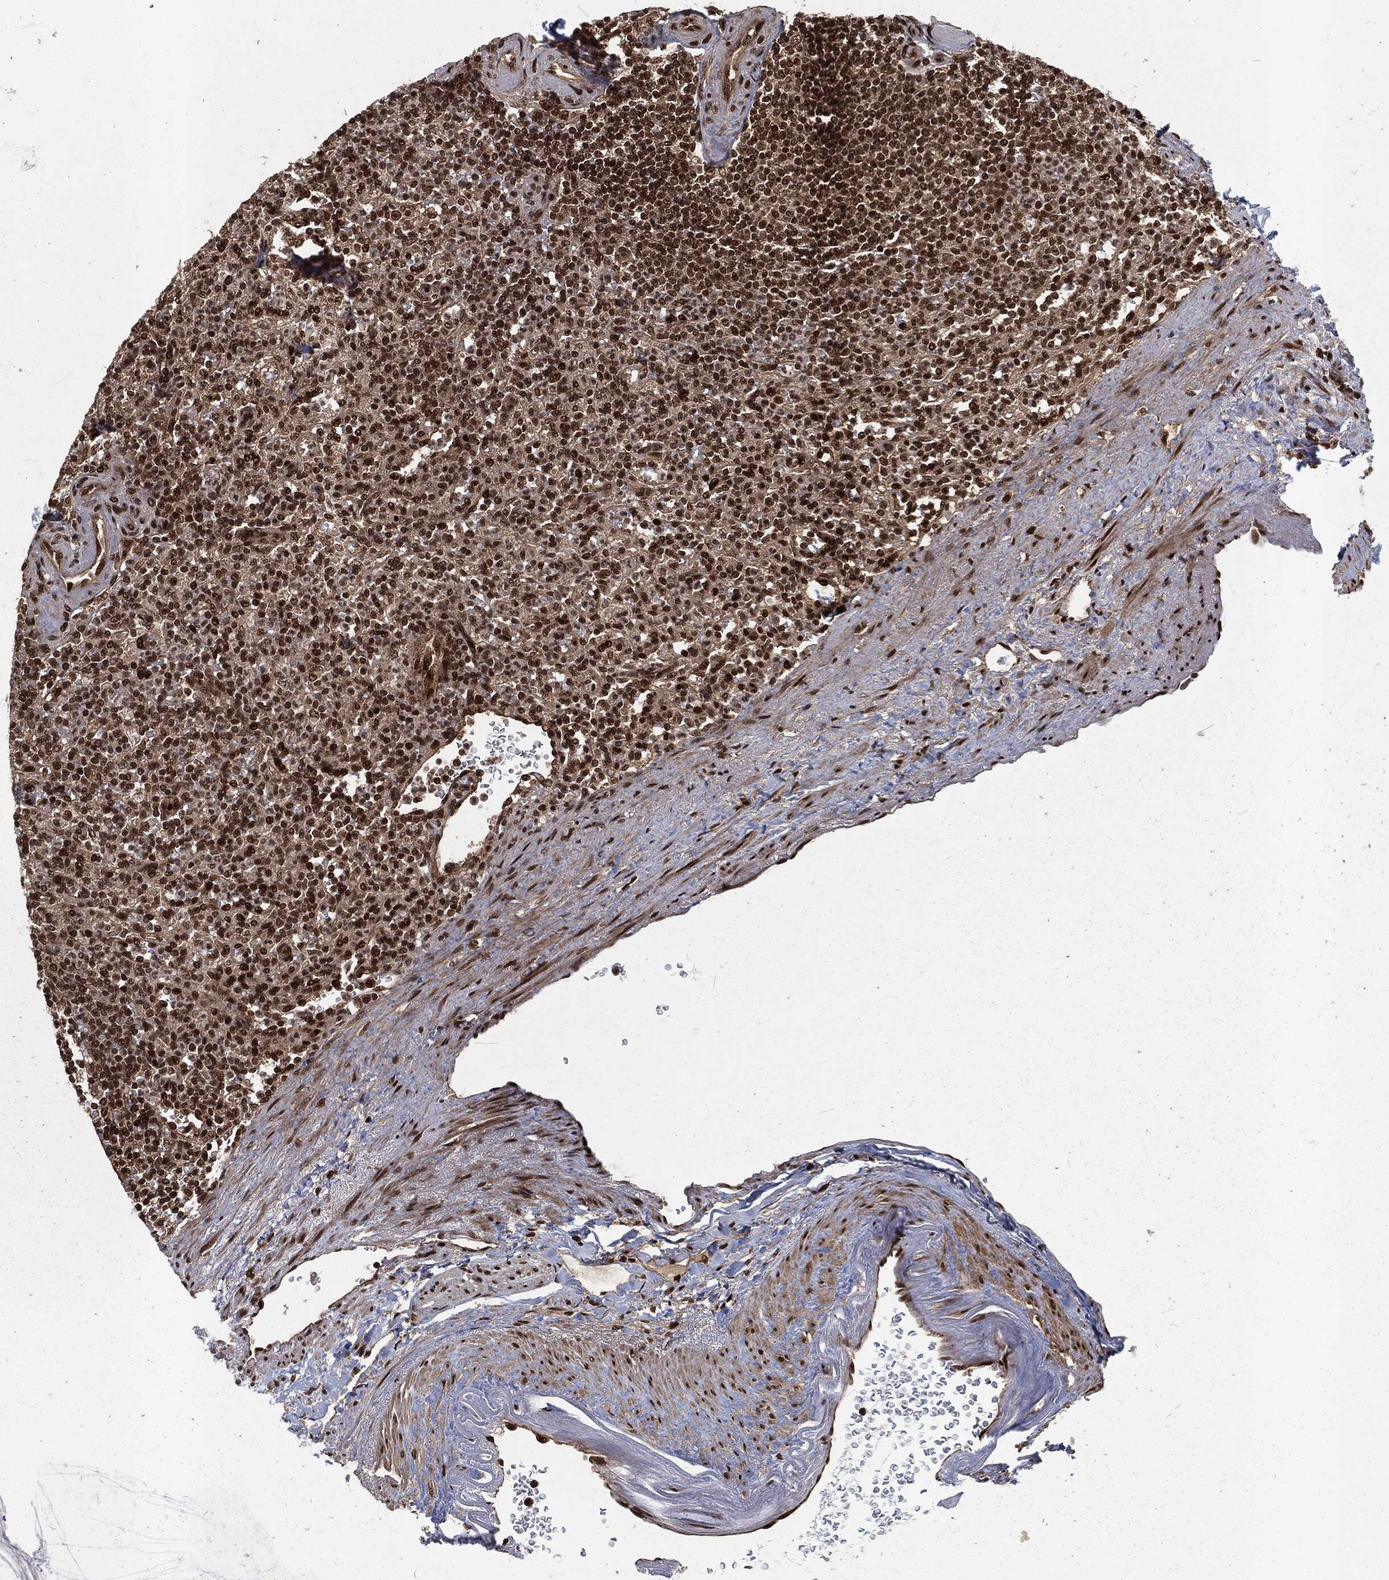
{"staining": {"intensity": "strong", "quantity": "25%-75%", "location": "nuclear"}, "tissue": "spleen", "cell_type": "Cells in red pulp", "image_type": "normal", "snomed": [{"axis": "morphology", "description": "Normal tissue, NOS"}, {"axis": "topography", "description": "Spleen"}], "caption": "Immunohistochemical staining of benign human spleen demonstrates strong nuclear protein positivity in about 25%-75% of cells in red pulp.", "gene": "NGRN", "patient": {"sex": "female", "age": 74}}